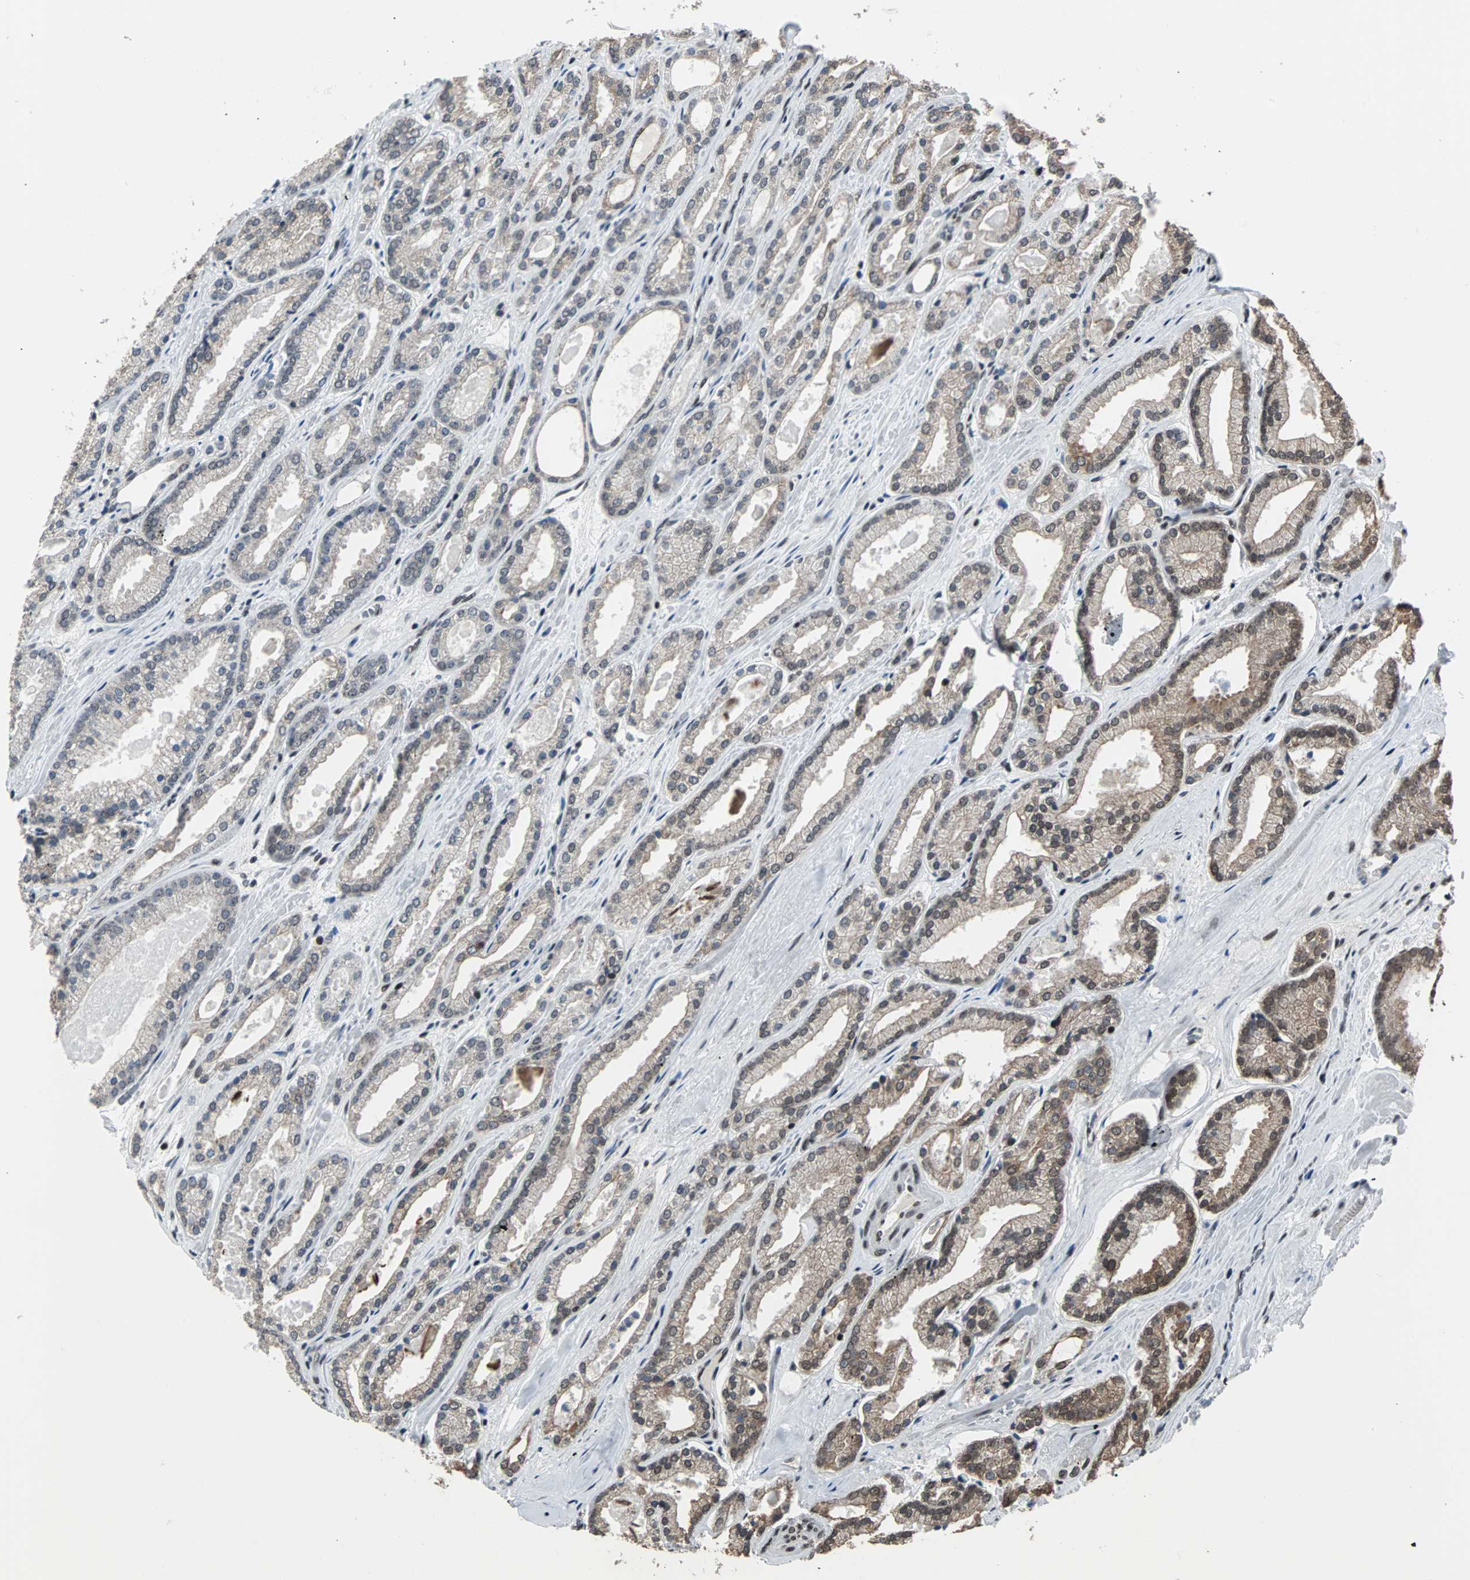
{"staining": {"intensity": "weak", "quantity": "25%-75%", "location": "cytoplasmic/membranous,nuclear"}, "tissue": "prostate cancer", "cell_type": "Tumor cells", "image_type": "cancer", "snomed": [{"axis": "morphology", "description": "Adenocarcinoma, Low grade"}, {"axis": "topography", "description": "Prostate"}], "caption": "Approximately 25%-75% of tumor cells in human prostate cancer (low-grade adenocarcinoma) show weak cytoplasmic/membranous and nuclear protein expression as visualized by brown immunohistochemical staining.", "gene": "TERF2IP", "patient": {"sex": "male", "age": 59}}